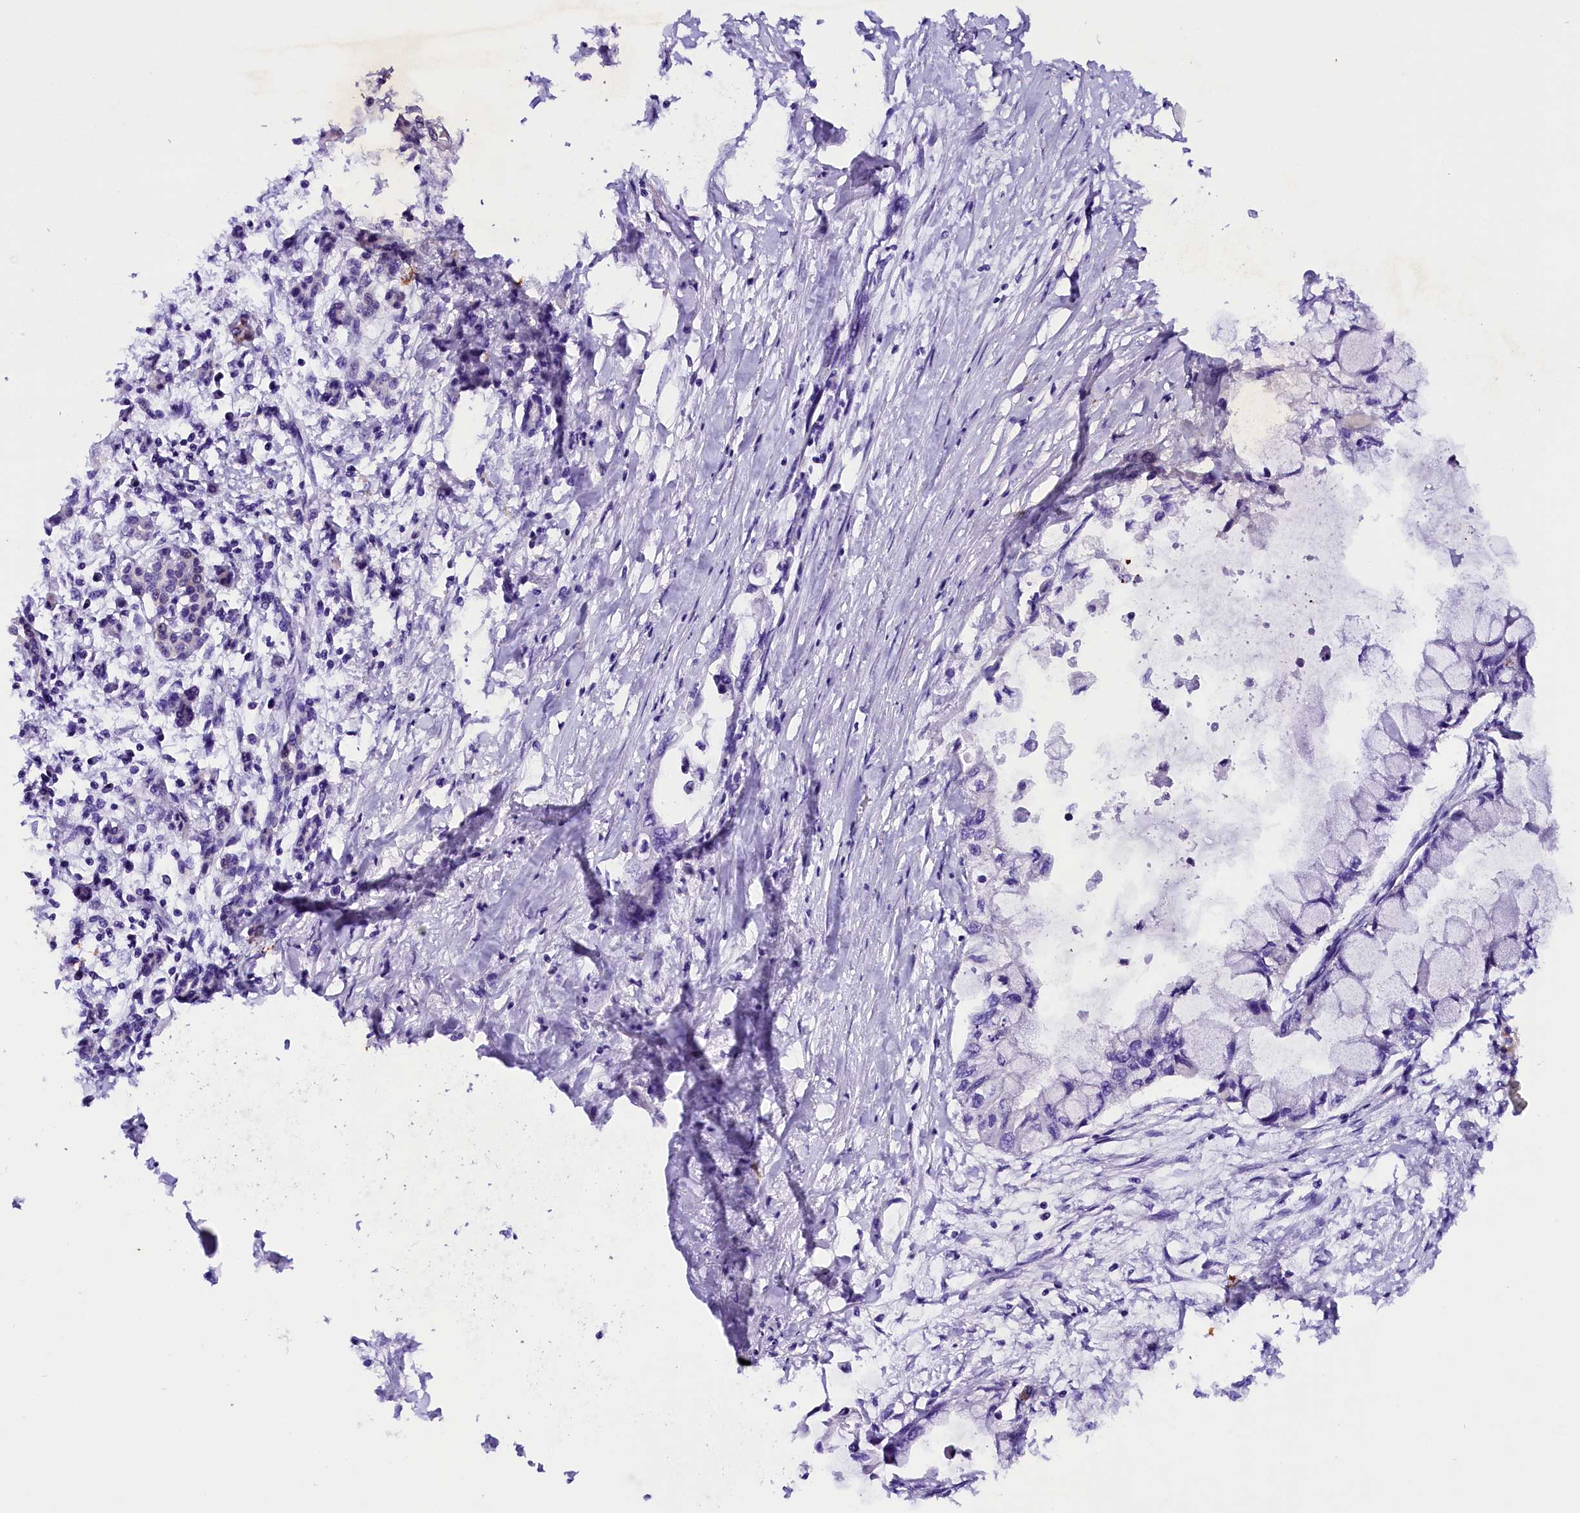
{"staining": {"intensity": "negative", "quantity": "none", "location": "none"}, "tissue": "pancreatic cancer", "cell_type": "Tumor cells", "image_type": "cancer", "snomed": [{"axis": "morphology", "description": "Adenocarcinoma, NOS"}, {"axis": "topography", "description": "Pancreas"}], "caption": "Immunohistochemical staining of pancreatic cancer reveals no significant positivity in tumor cells.", "gene": "SIX5", "patient": {"sex": "male", "age": 48}}